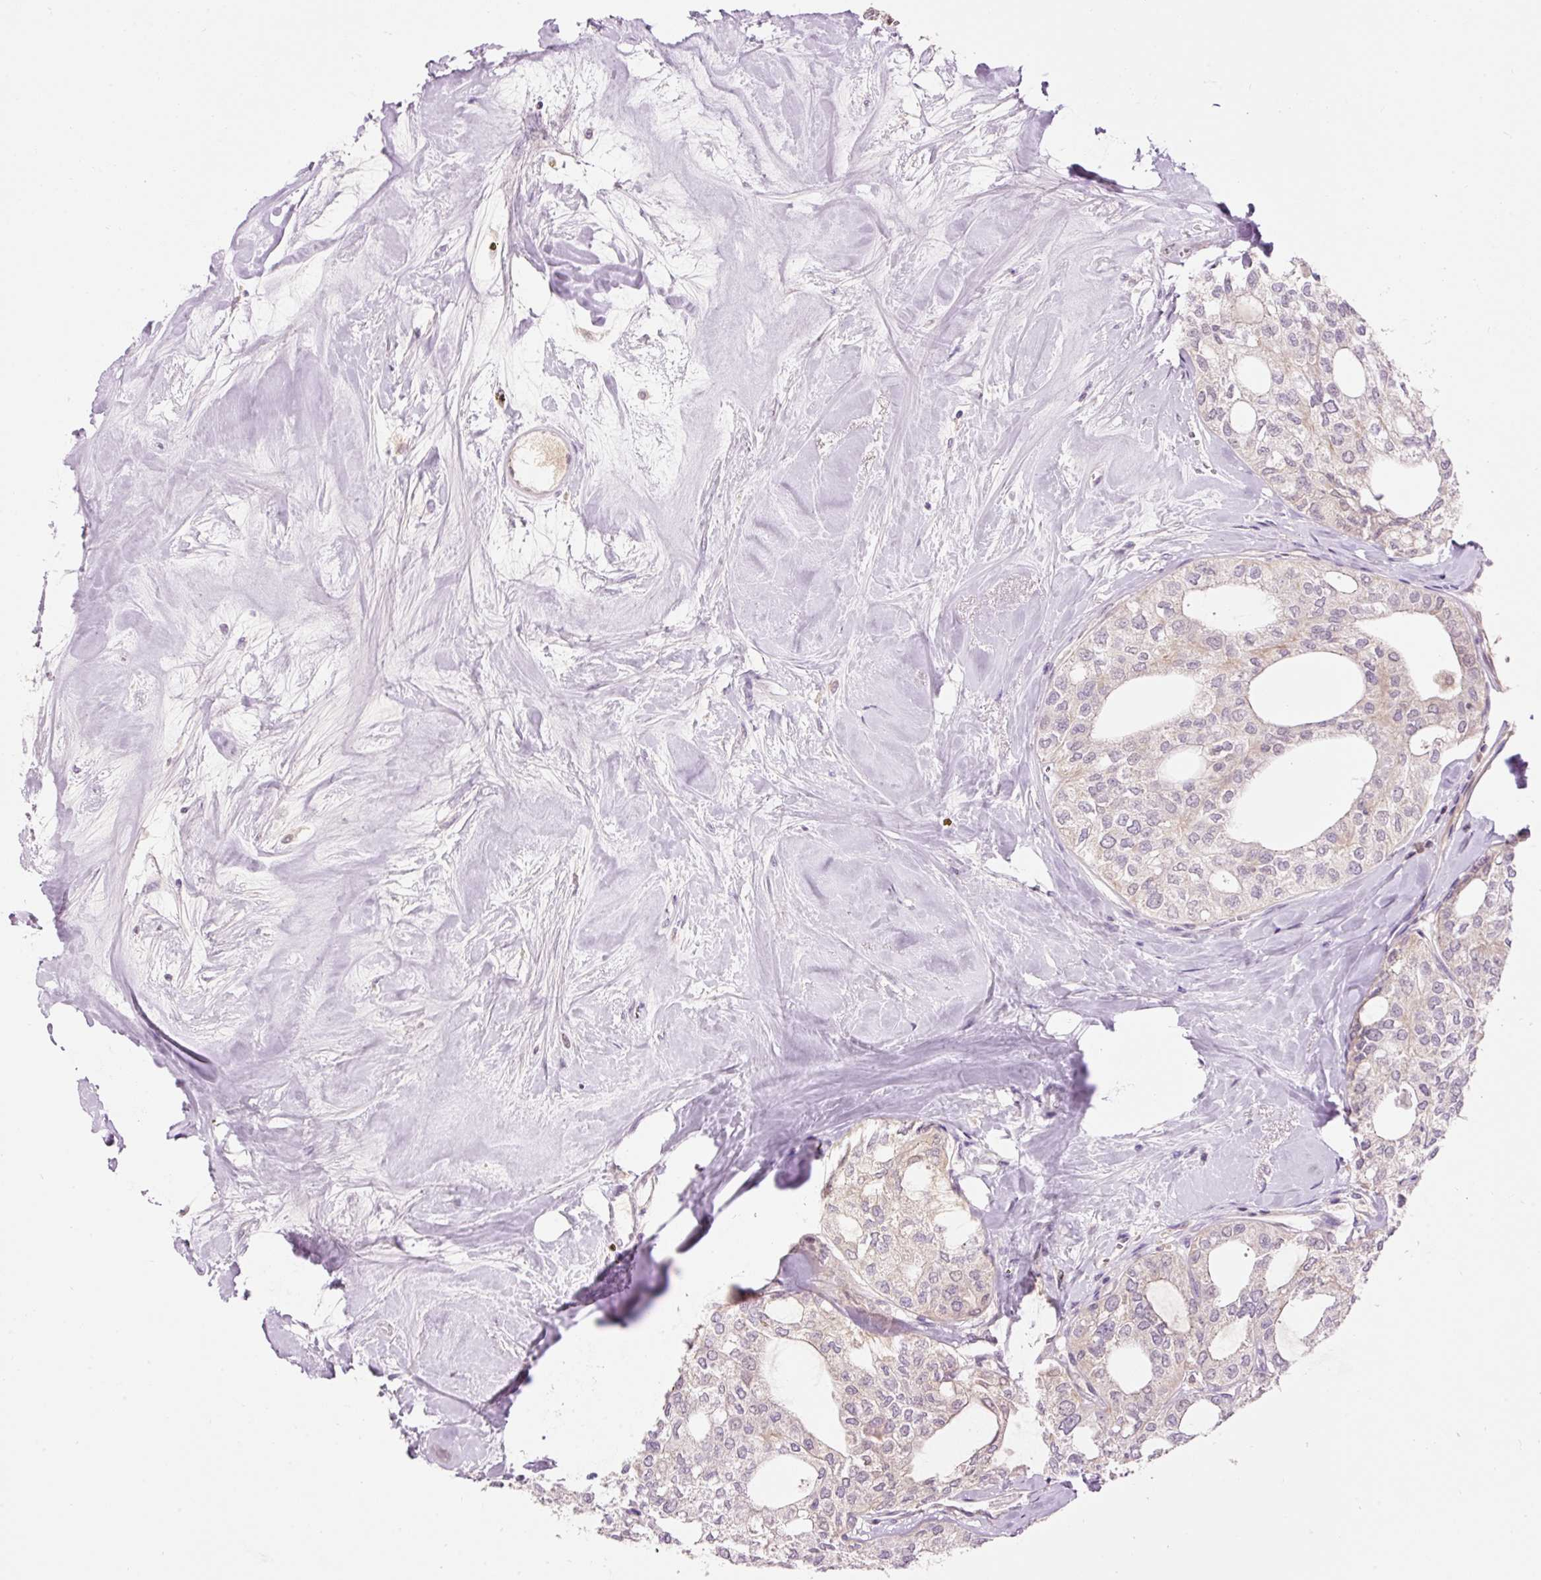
{"staining": {"intensity": "weak", "quantity": "<25%", "location": "cytoplasmic/membranous"}, "tissue": "thyroid cancer", "cell_type": "Tumor cells", "image_type": "cancer", "snomed": [{"axis": "morphology", "description": "Follicular adenoma carcinoma, NOS"}, {"axis": "topography", "description": "Thyroid gland"}], "caption": "This is a image of IHC staining of thyroid cancer, which shows no positivity in tumor cells. (IHC, brightfield microscopy, high magnification).", "gene": "ABHD11", "patient": {"sex": "male", "age": 75}}